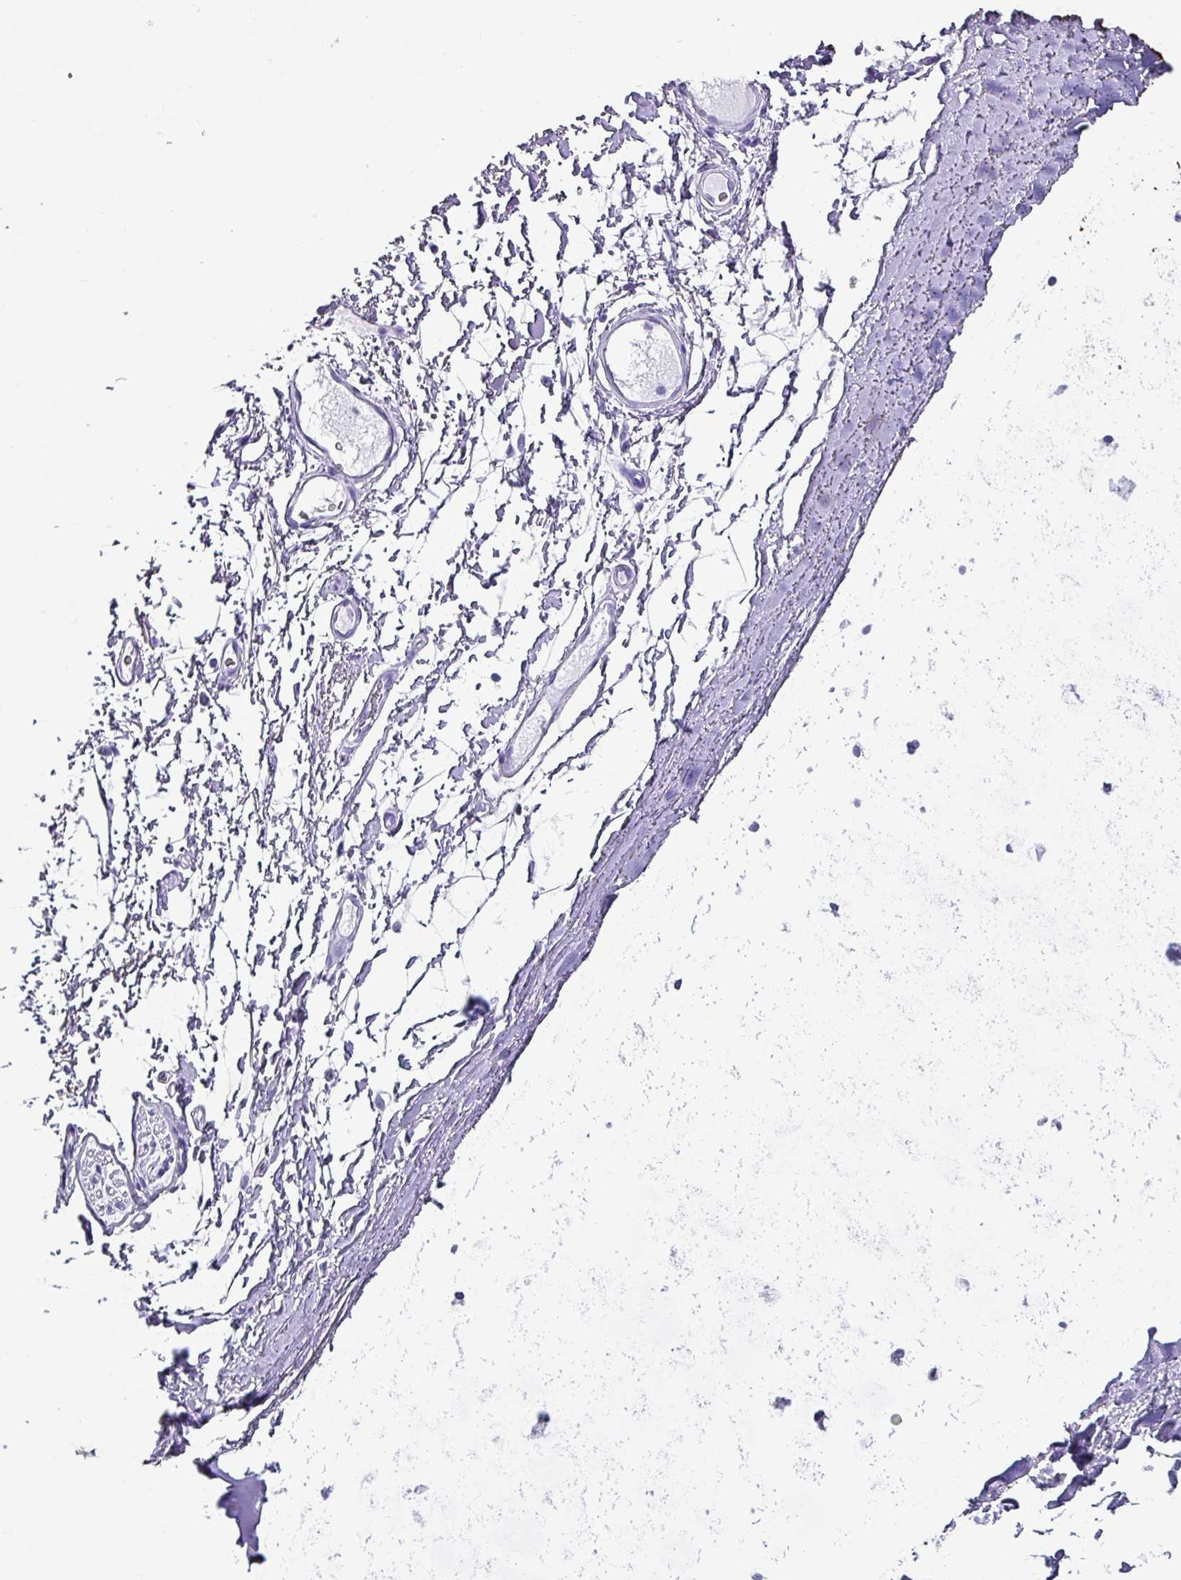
{"staining": {"intensity": "negative", "quantity": "none", "location": "none"}, "tissue": "soft tissue", "cell_type": "Fibroblasts", "image_type": "normal", "snomed": [{"axis": "morphology", "description": "Normal tissue, NOS"}, {"axis": "topography", "description": "Cartilage tissue"}, {"axis": "topography", "description": "Bronchus"}], "caption": "Soft tissue stained for a protein using immunohistochemistry (IHC) demonstrates no positivity fibroblasts.", "gene": "KRT6A", "patient": {"sex": "female", "age": 72}}